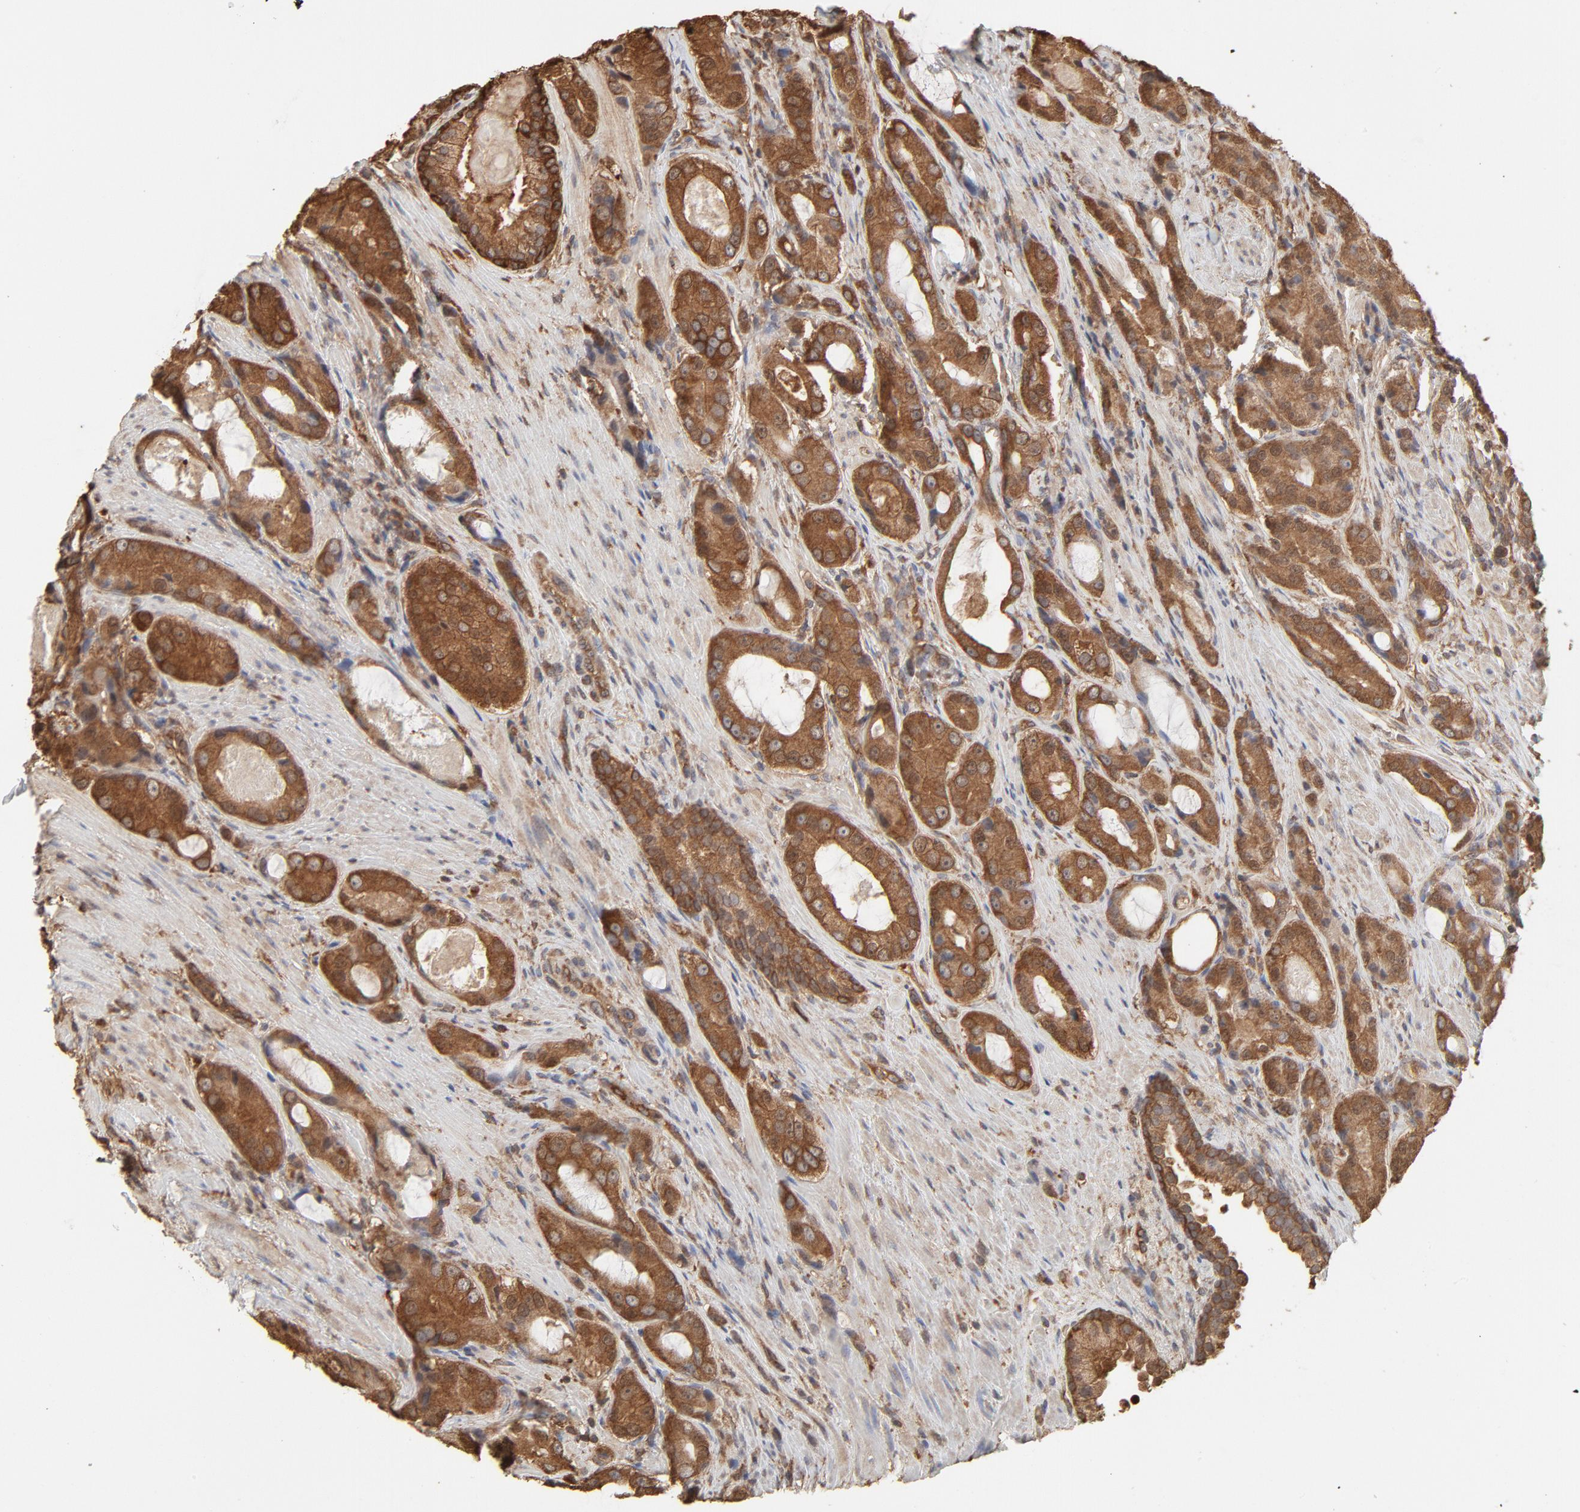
{"staining": {"intensity": "moderate", "quantity": ">75%", "location": "cytoplasmic/membranous"}, "tissue": "prostate cancer", "cell_type": "Tumor cells", "image_type": "cancer", "snomed": [{"axis": "morphology", "description": "Adenocarcinoma, High grade"}, {"axis": "topography", "description": "Prostate"}], "caption": "Immunohistochemical staining of prostate cancer demonstrates medium levels of moderate cytoplasmic/membranous positivity in about >75% of tumor cells.", "gene": "PPP2CA", "patient": {"sex": "male", "age": 72}}